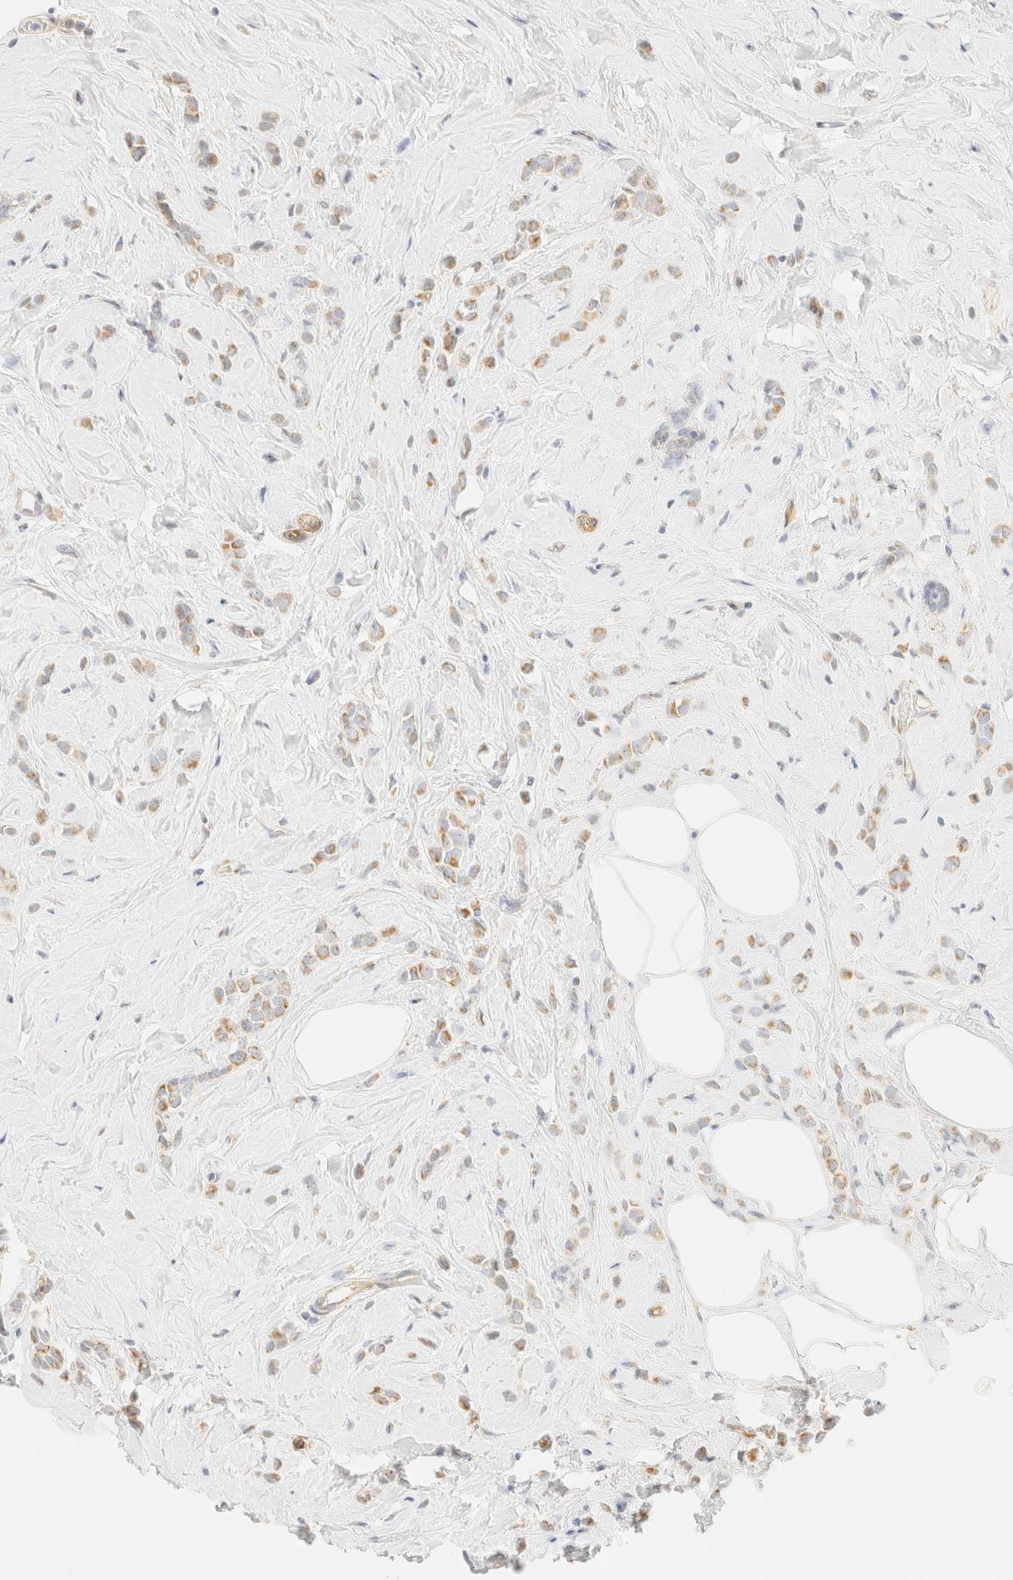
{"staining": {"intensity": "weak", "quantity": ">75%", "location": "cytoplasmic/membranous"}, "tissue": "breast cancer", "cell_type": "Tumor cells", "image_type": "cancer", "snomed": [{"axis": "morphology", "description": "Lobular carcinoma"}, {"axis": "topography", "description": "Breast"}], "caption": "Immunohistochemical staining of lobular carcinoma (breast) exhibits low levels of weak cytoplasmic/membranous protein positivity in about >75% of tumor cells.", "gene": "MRM3", "patient": {"sex": "female", "age": 47}}